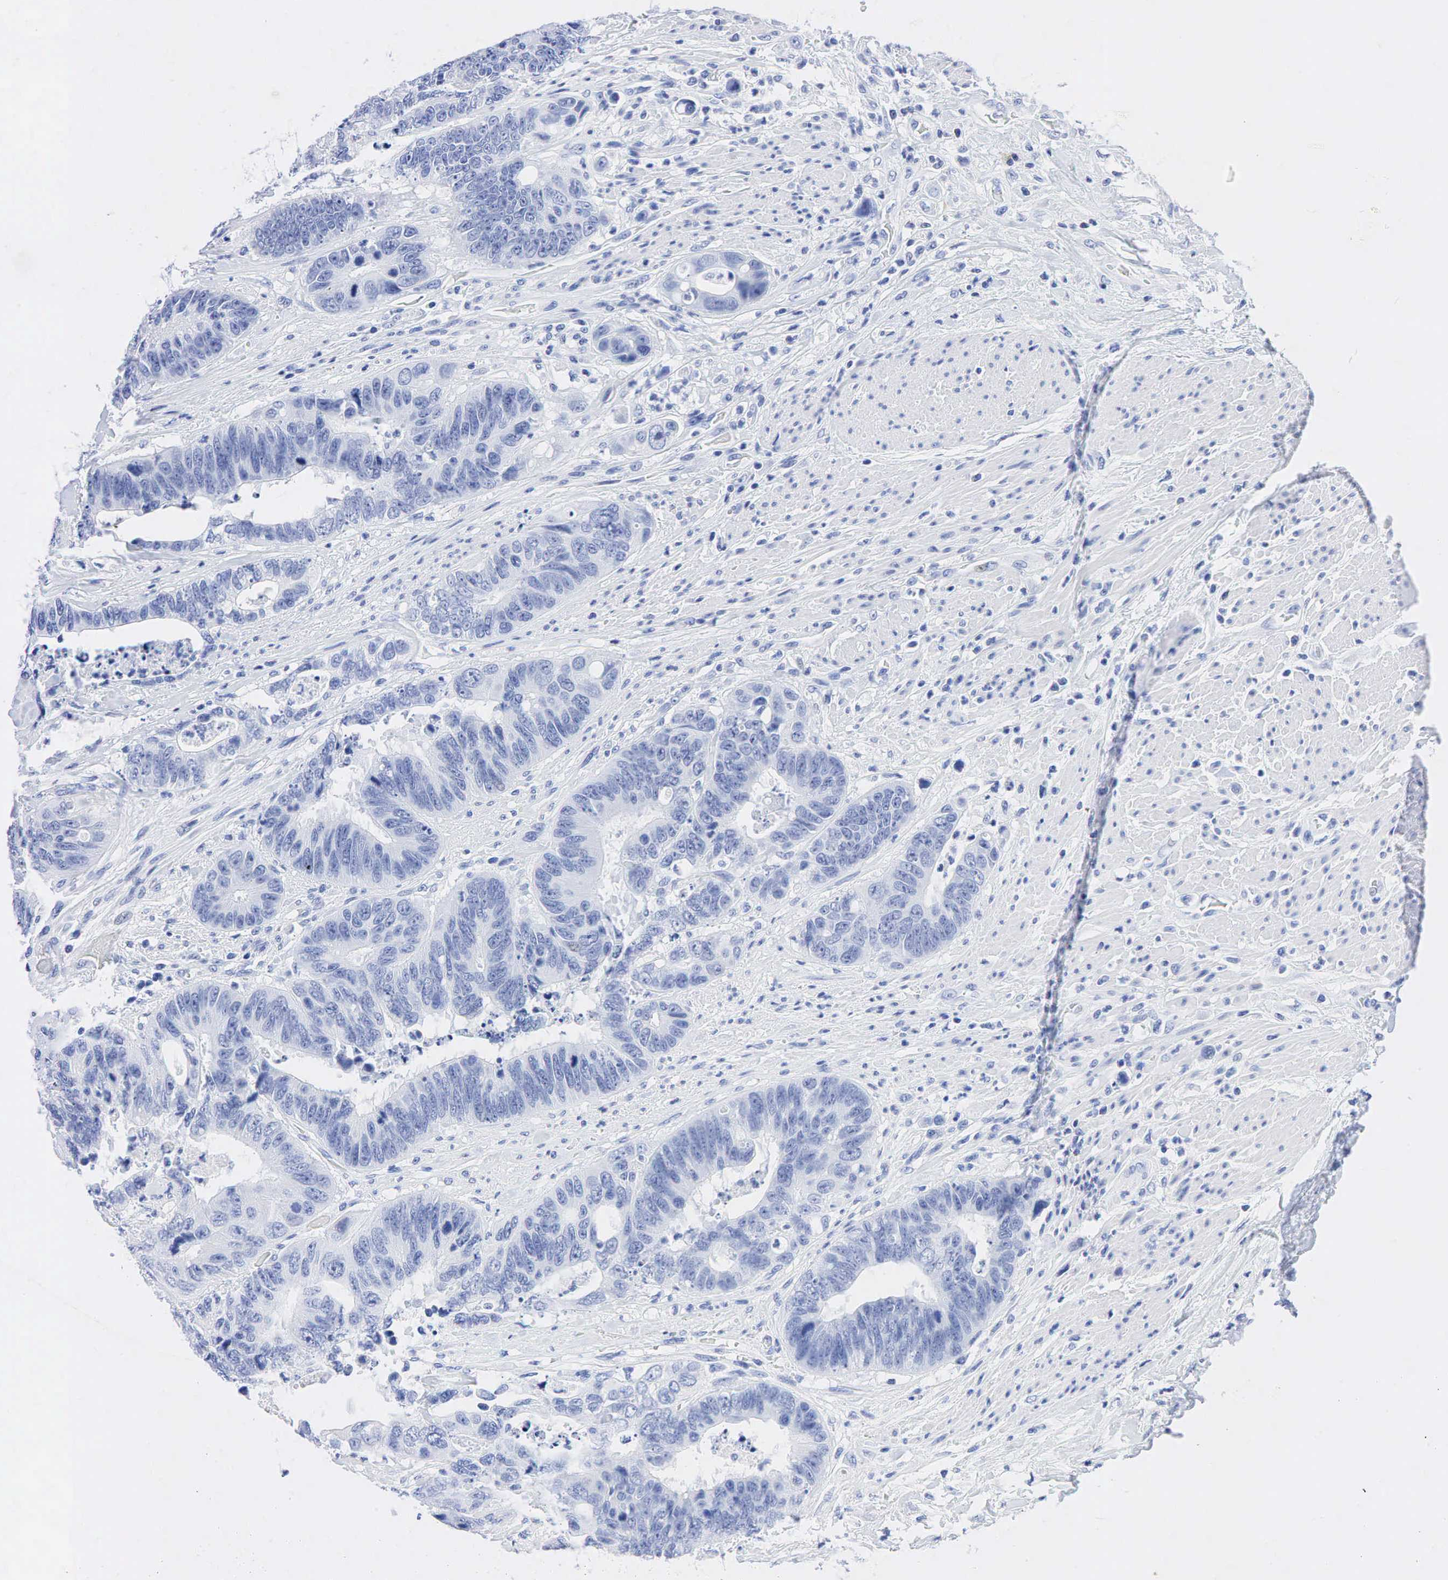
{"staining": {"intensity": "negative", "quantity": "none", "location": "none"}, "tissue": "colorectal cancer", "cell_type": "Tumor cells", "image_type": "cancer", "snomed": [{"axis": "morphology", "description": "Adenocarcinoma, NOS"}, {"axis": "topography", "description": "Rectum"}], "caption": "IHC of human colorectal cancer shows no expression in tumor cells.", "gene": "NKX2-1", "patient": {"sex": "female", "age": 65}}